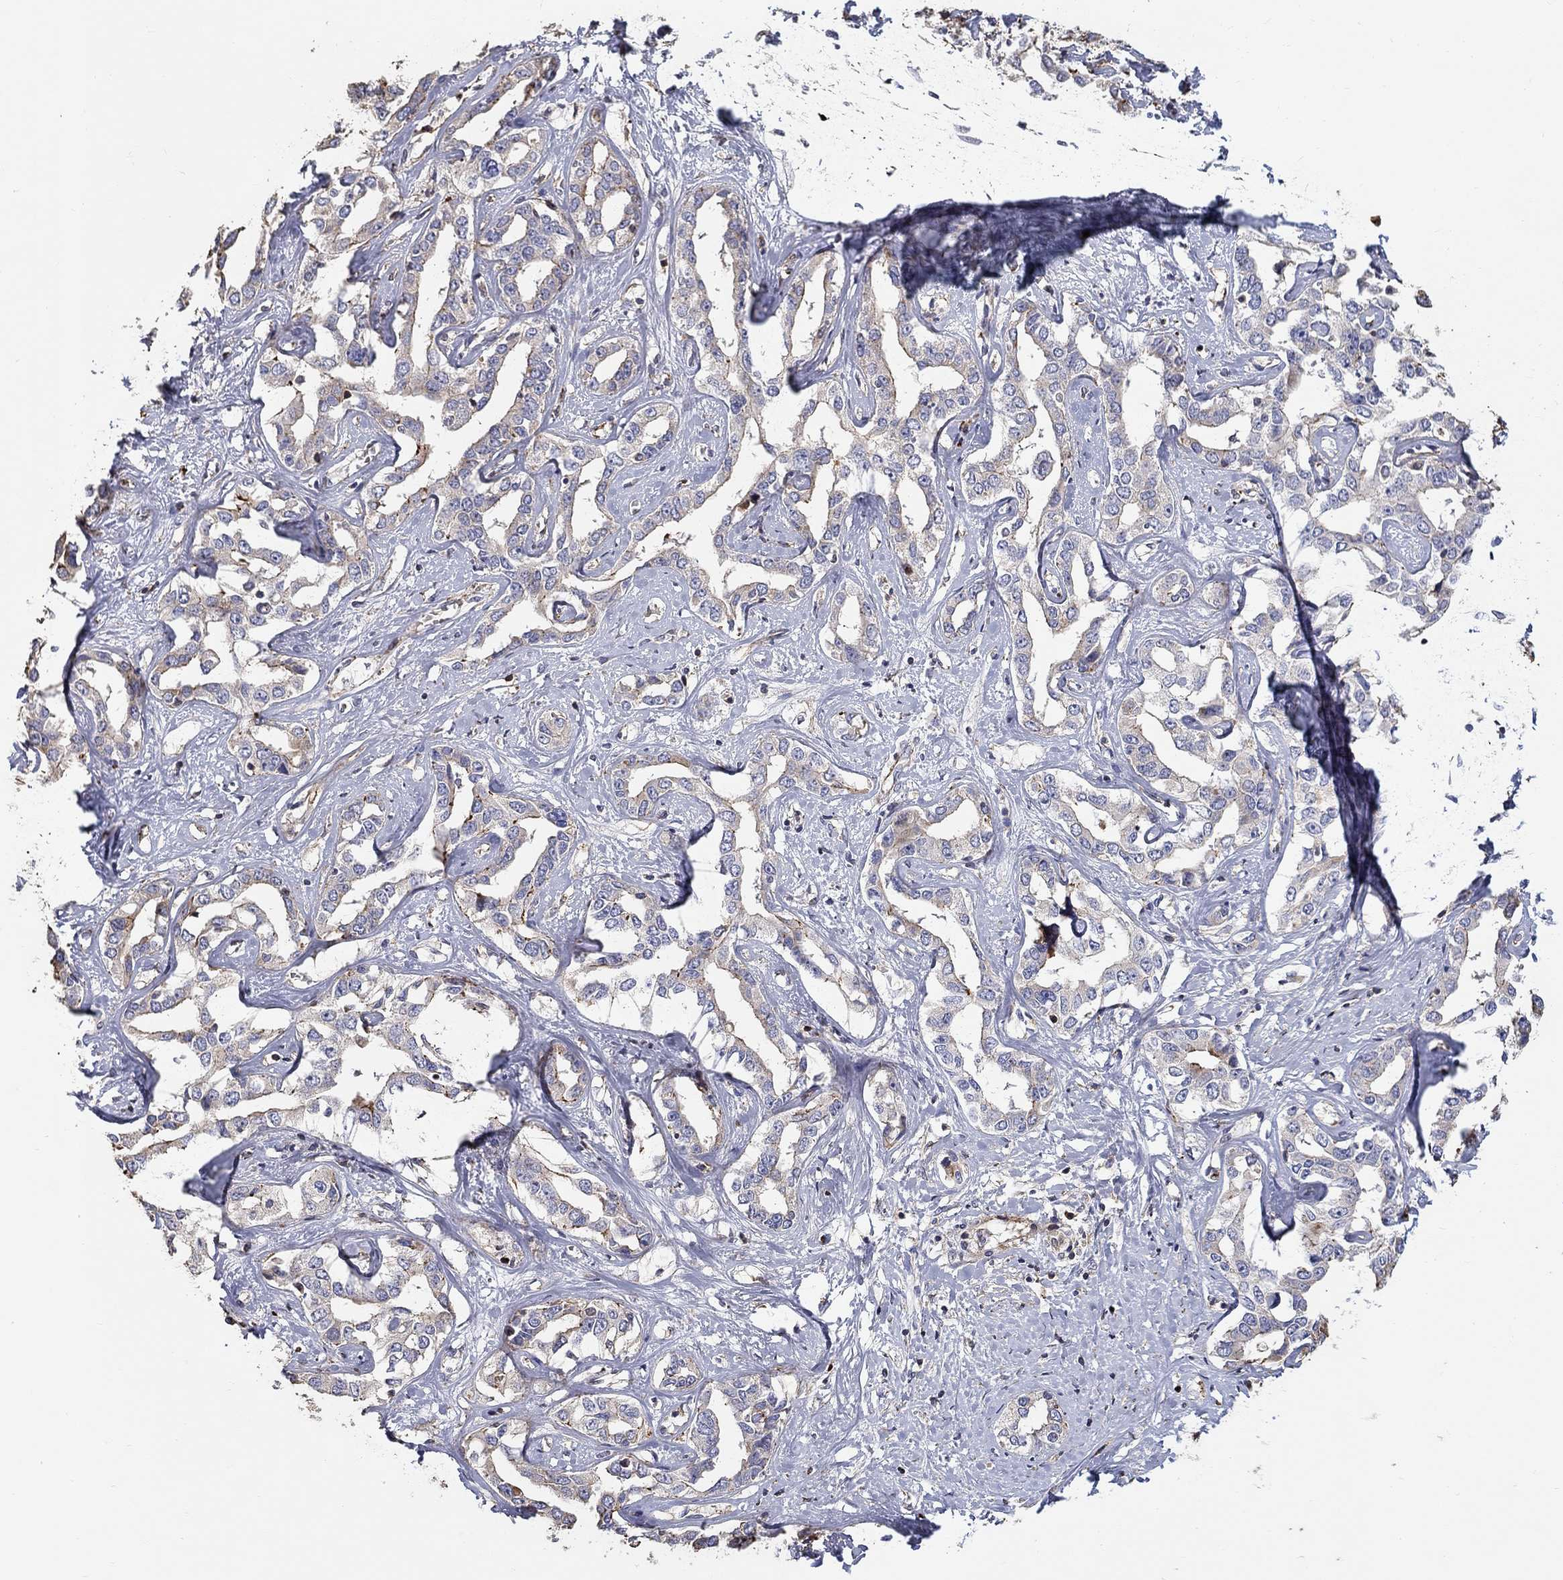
{"staining": {"intensity": "strong", "quantity": "<25%", "location": "cytoplasmic/membranous"}, "tissue": "liver cancer", "cell_type": "Tumor cells", "image_type": "cancer", "snomed": [{"axis": "morphology", "description": "Cholangiocarcinoma"}, {"axis": "topography", "description": "Liver"}], "caption": "Protein staining by IHC exhibits strong cytoplasmic/membranous positivity in about <25% of tumor cells in cholangiocarcinoma (liver).", "gene": "NPHP1", "patient": {"sex": "male", "age": 59}}